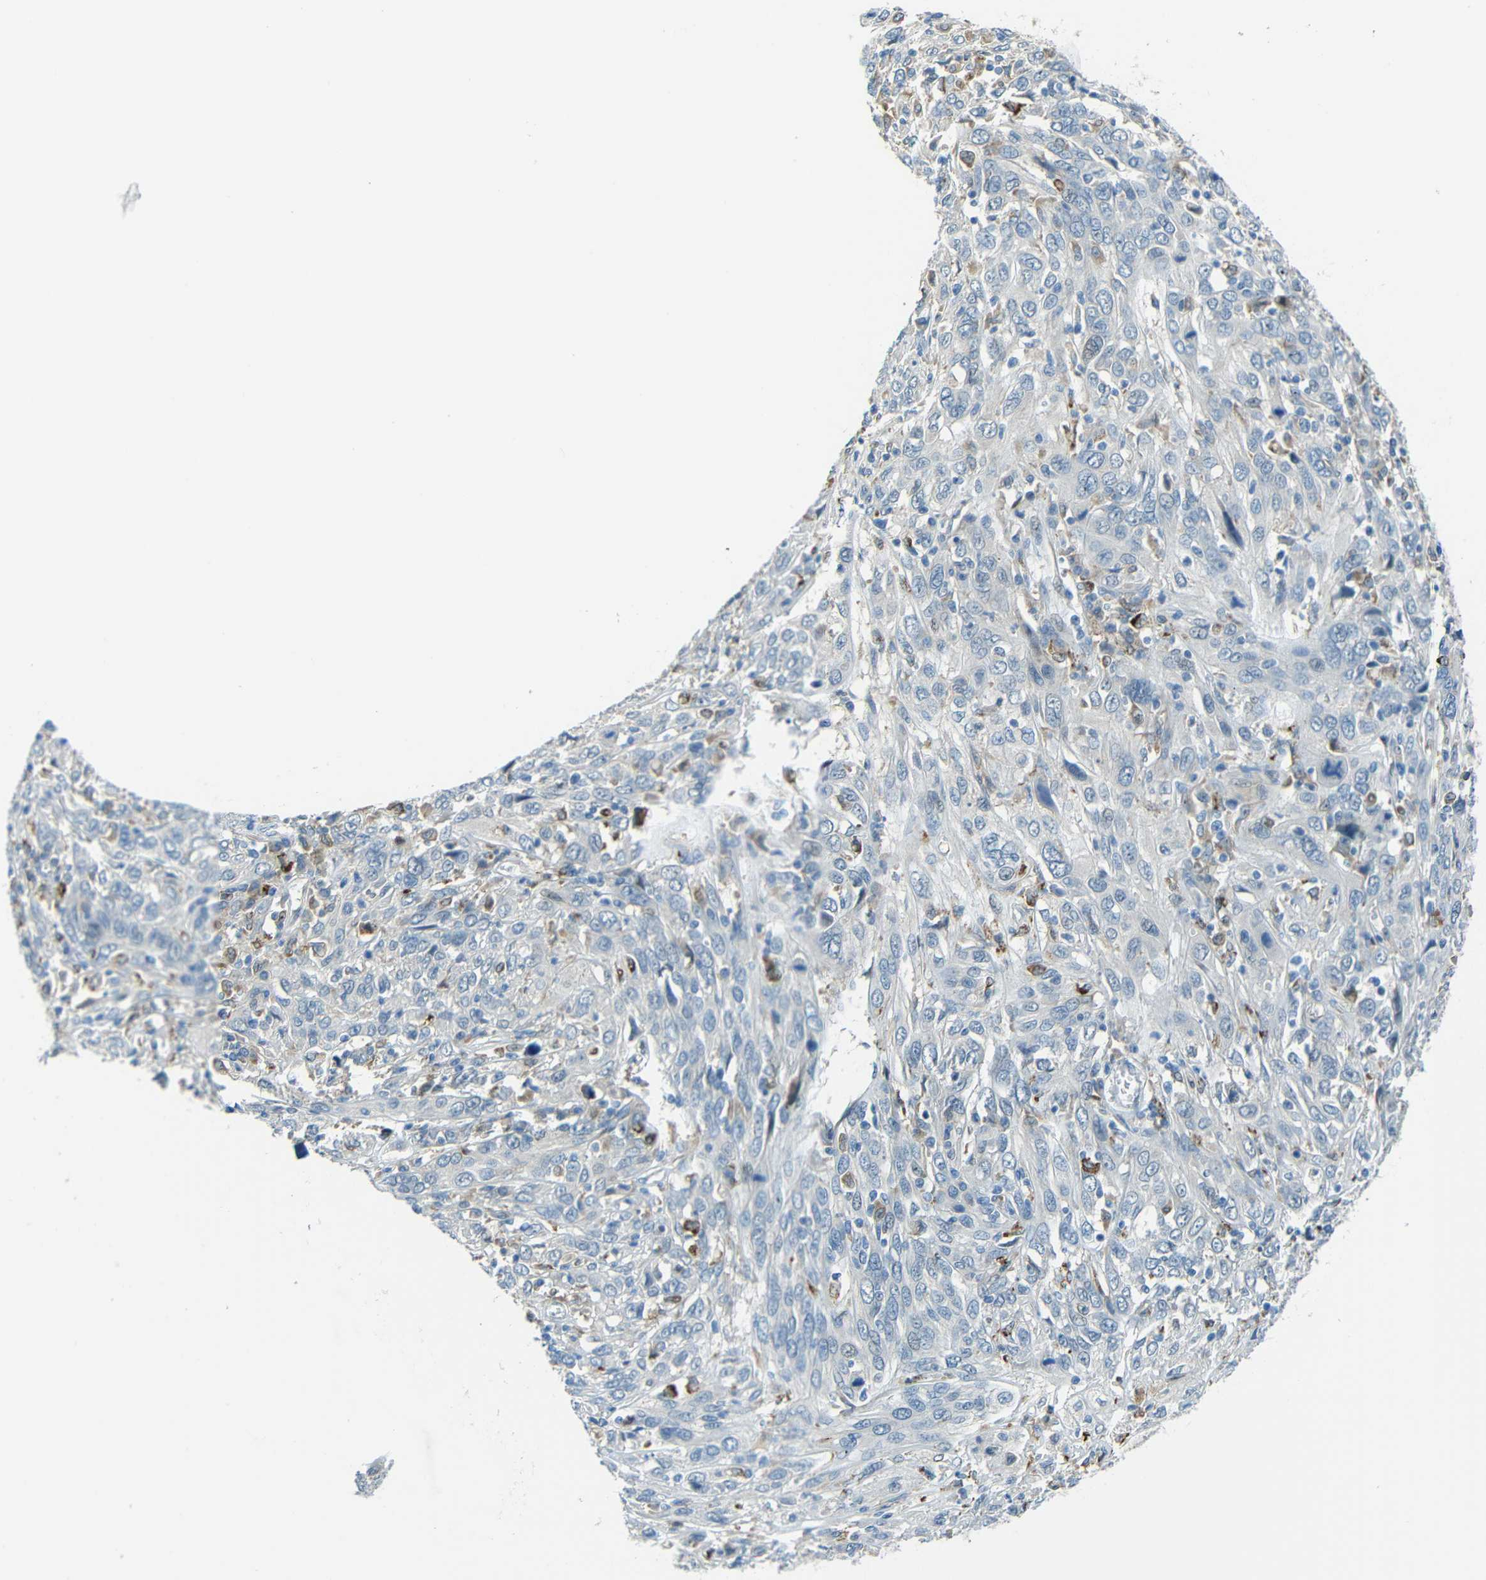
{"staining": {"intensity": "negative", "quantity": "none", "location": "none"}, "tissue": "cervical cancer", "cell_type": "Tumor cells", "image_type": "cancer", "snomed": [{"axis": "morphology", "description": "Squamous cell carcinoma, NOS"}, {"axis": "topography", "description": "Cervix"}], "caption": "High magnification brightfield microscopy of squamous cell carcinoma (cervical) stained with DAB (brown) and counterstained with hematoxylin (blue): tumor cells show no significant expression. (Brightfield microscopy of DAB (3,3'-diaminobenzidine) immunohistochemistry (IHC) at high magnification).", "gene": "ANKRD22", "patient": {"sex": "female", "age": 46}}